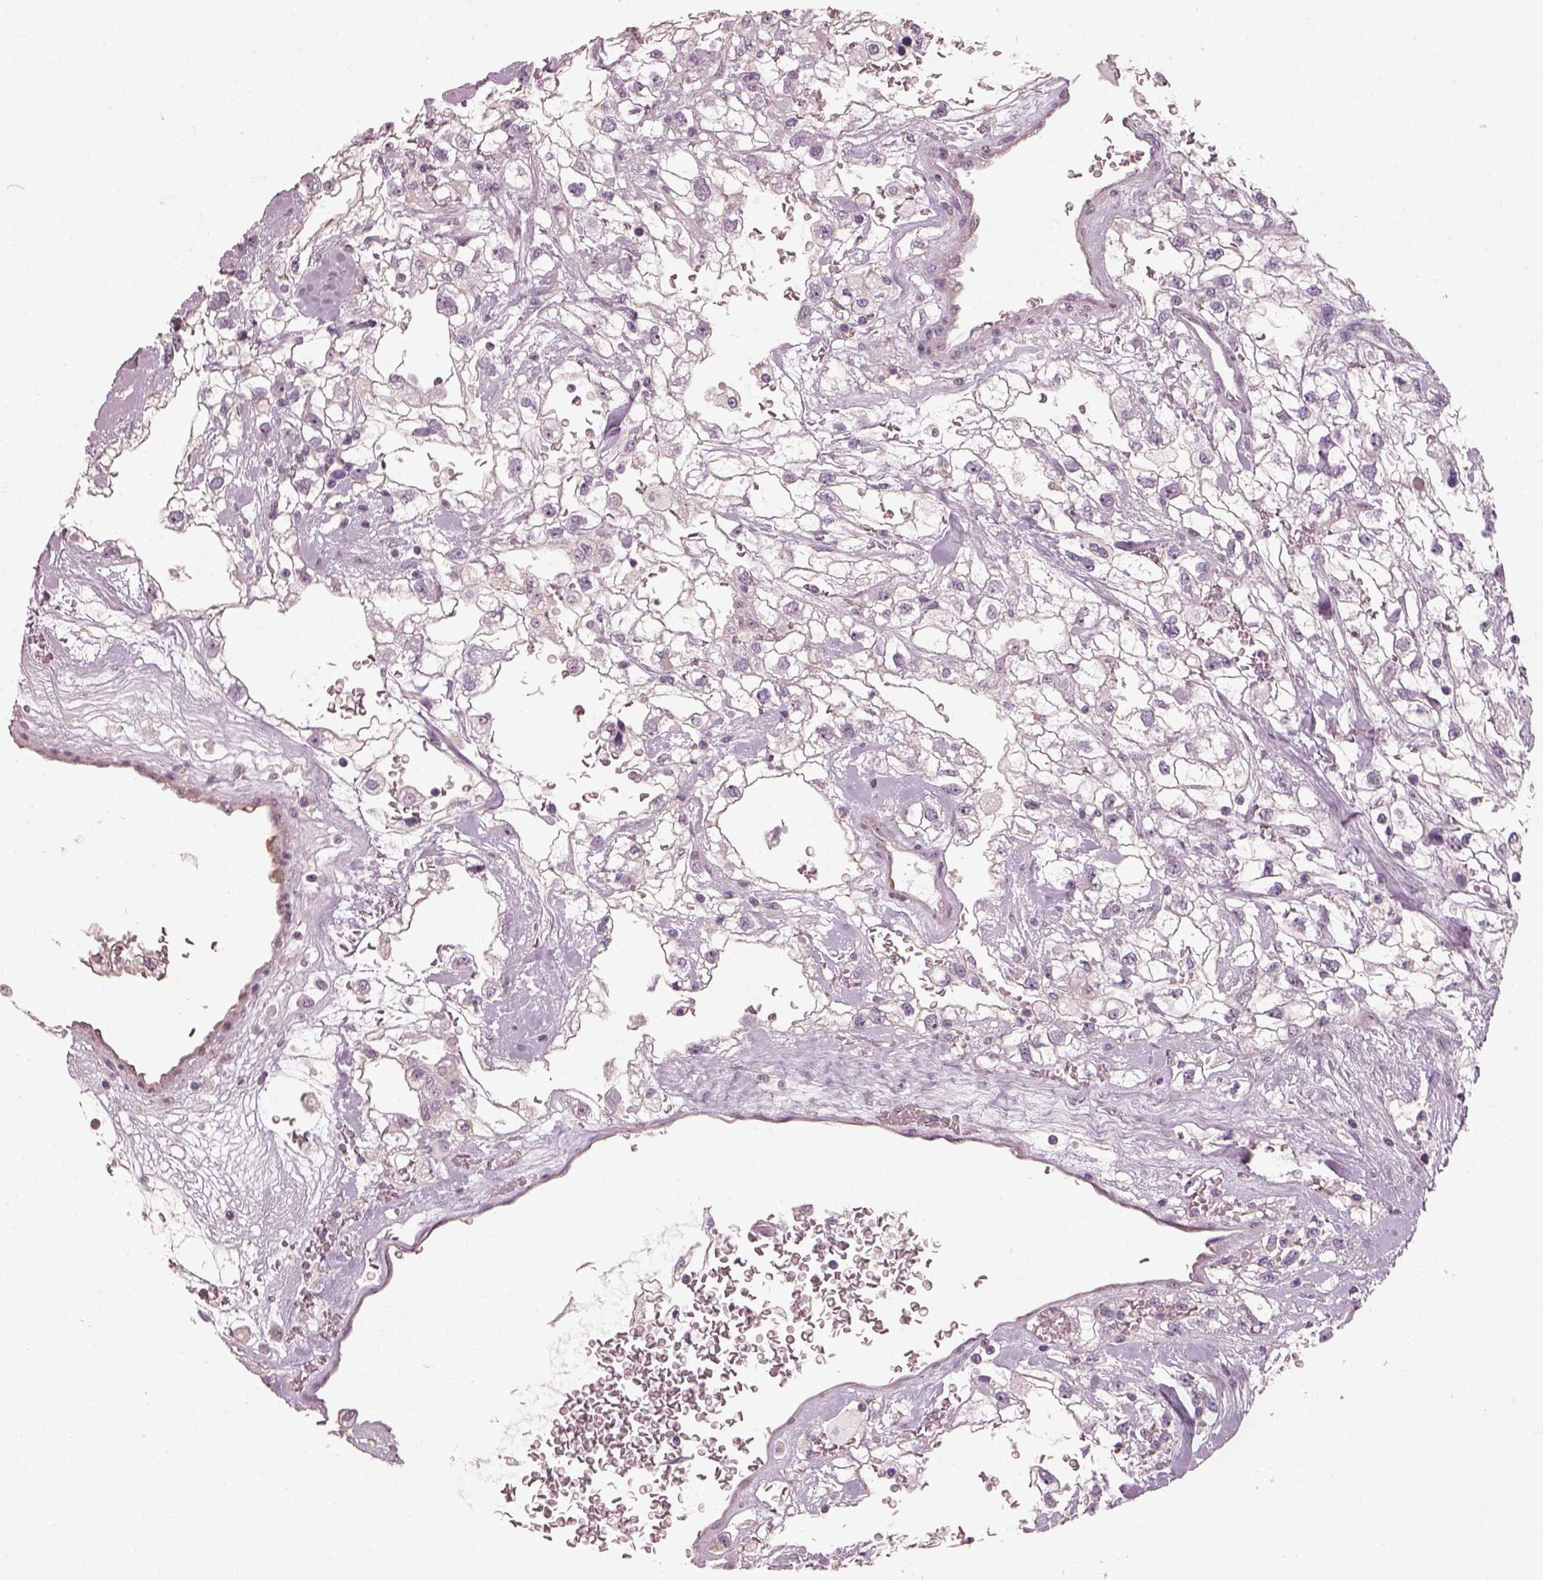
{"staining": {"intensity": "negative", "quantity": "none", "location": "none"}, "tissue": "renal cancer", "cell_type": "Tumor cells", "image_type": "cancer", "snomed": [{"axis": "morphology", "description": "Adenocarcinoma, NOS"}, {"axis": "topography", "description": "Kidney"}], "caption": "High magnification brightfield microscopy of renal adenocarcinoma stained with DAB (brown) and counterstained with hematoxylin (blue): tumor cells show no significant expression.", "gene": "CDS1", "patient": {"sex": "male", "age": 59}}